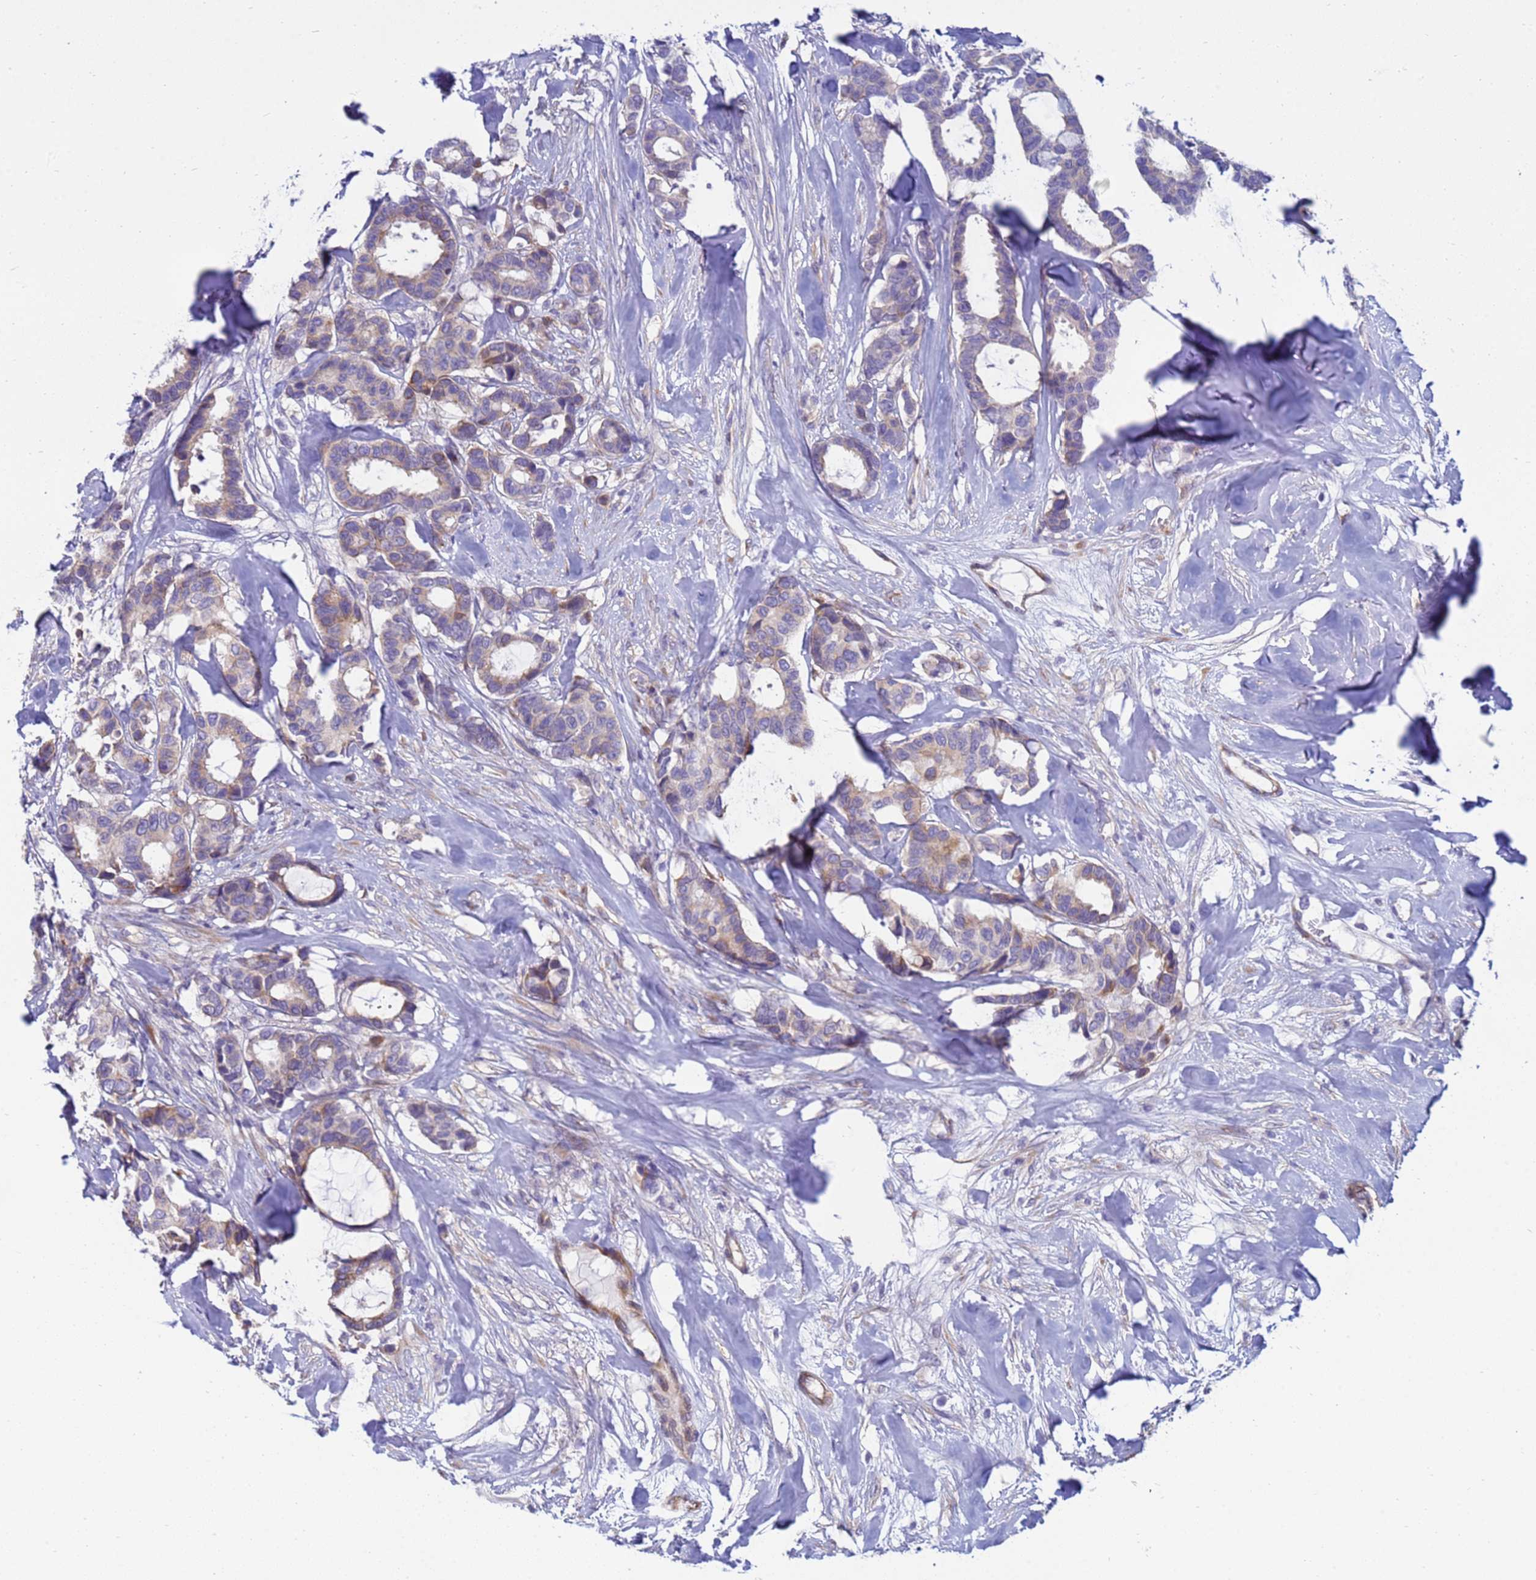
{"staining": {"intensity": "weak", "quantity": "25%-75%", "location": "cytoplasmic/membranous"}, "tissue": "breast cancer", "cell_type": "Tumor cells", "image_type": "cancer", "snomed": [{"axis": "morphology", "description": "Duct carcinoma"}, {"axis": "topography", "description": "Breast"}], "caption": "Immunohistochemistry (IHC) histopathology image of human breast cancer (invasive ductal carcinoma) stained for a protein (brown), which exhibits low levels of weak cytoplasmic/membranous positivity in about 25%-75% of tumor cells.", "gene": "TRPC6", "patient": {"sex": "female", "age": 87}}